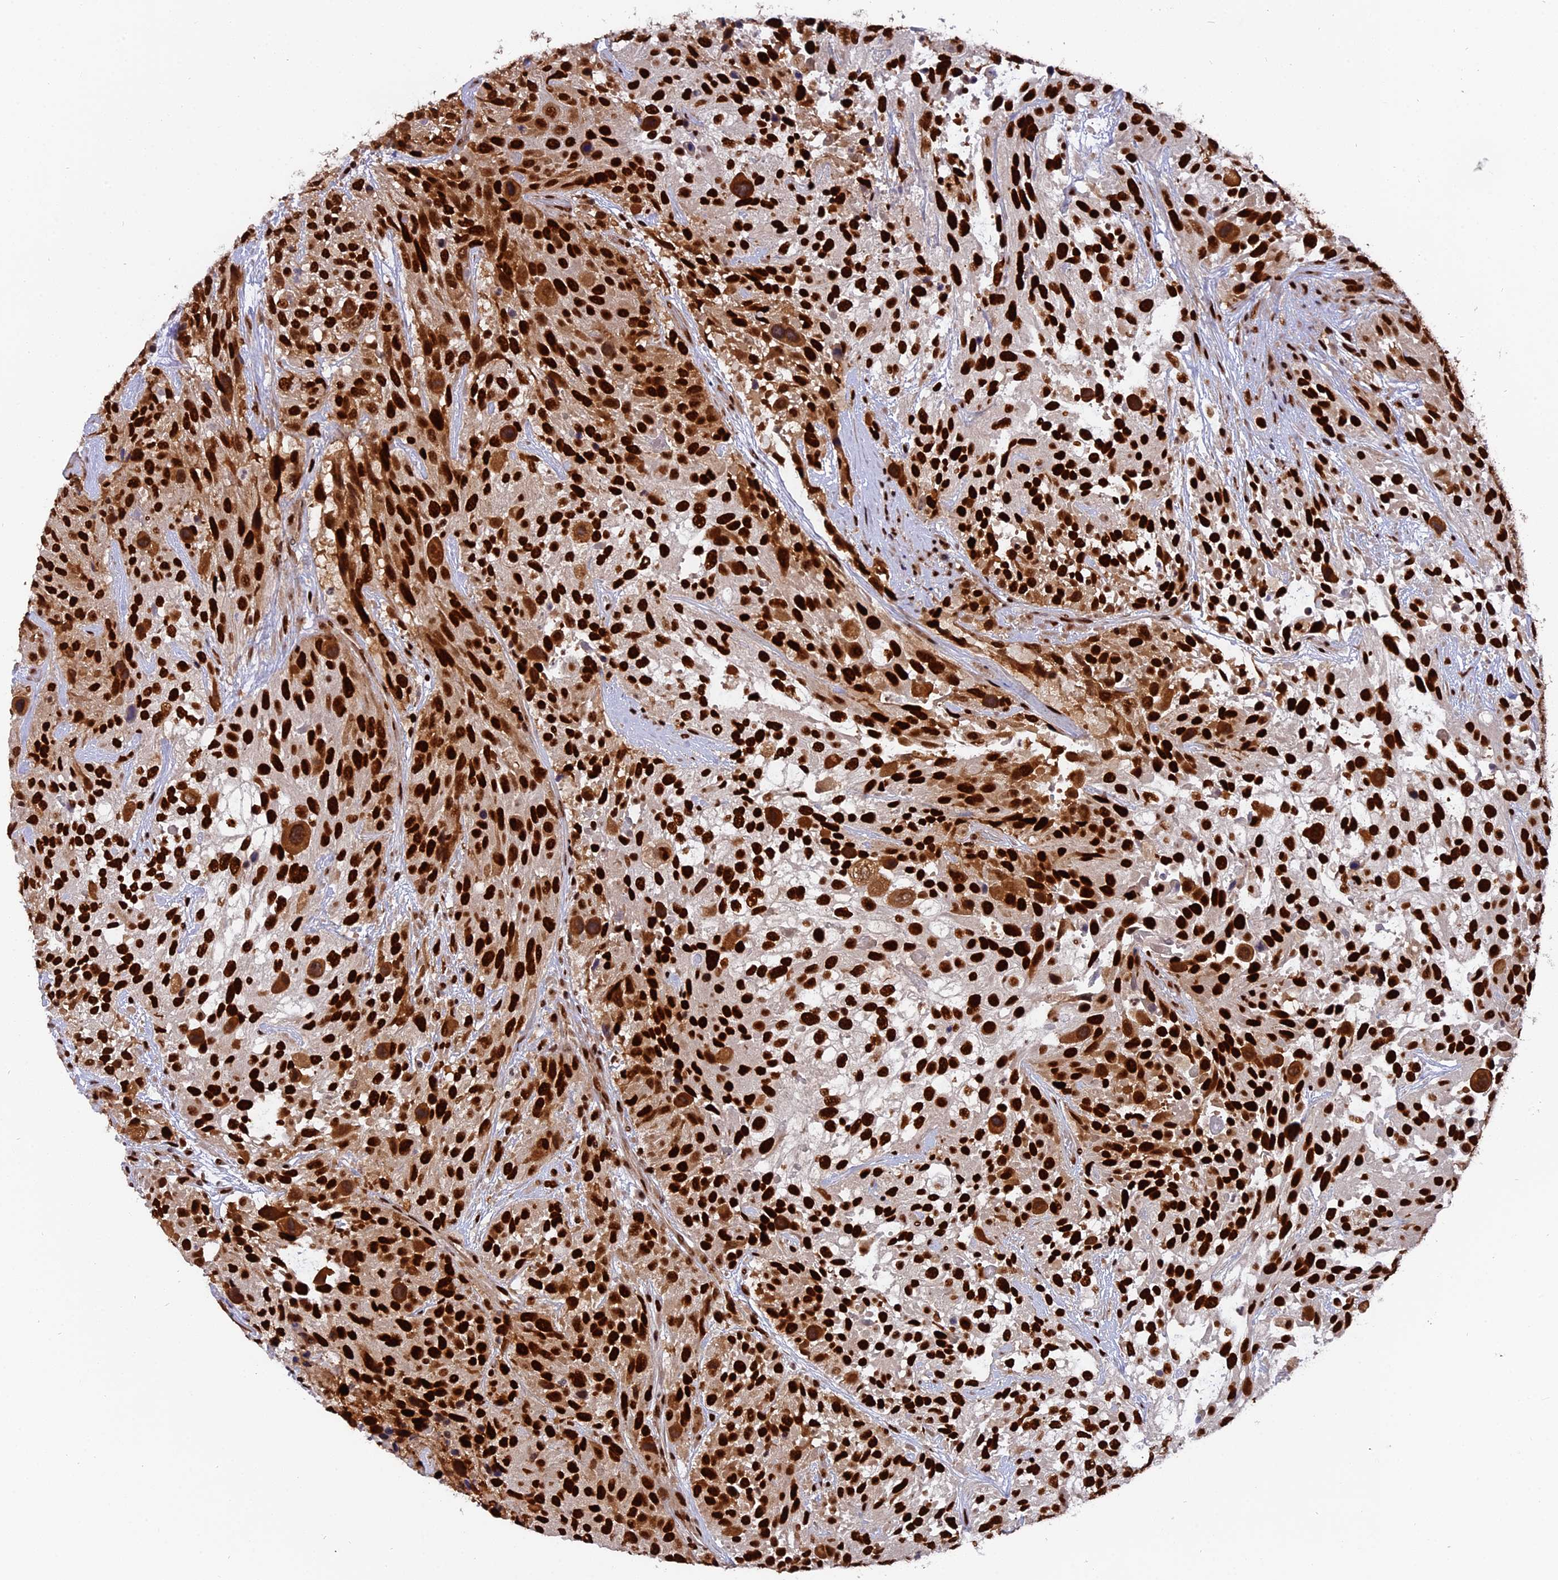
{"staining": {"intensity": "strong", "quantity": ">75%", "location": "nuclear"}, "tissue": "urothelial cancer", "cell_type": "Tumor cells", "image_type": "cancer", "snomed": [{"axis": "morphology", "description": "Urothelial carcinoma, High grade"}, {"axis": "topography", "description": "Urinary bladder"}], "caption": "Urothelial cancer stained for a protein shows strong nuclear positivity in tumor cells. Using DAB (brown) and hematoxylin (blue) stains, captured at high magnification using brightfield microscopy.", "gene": "RAMAC", "patient": {"sex": "female", "age": 70}}